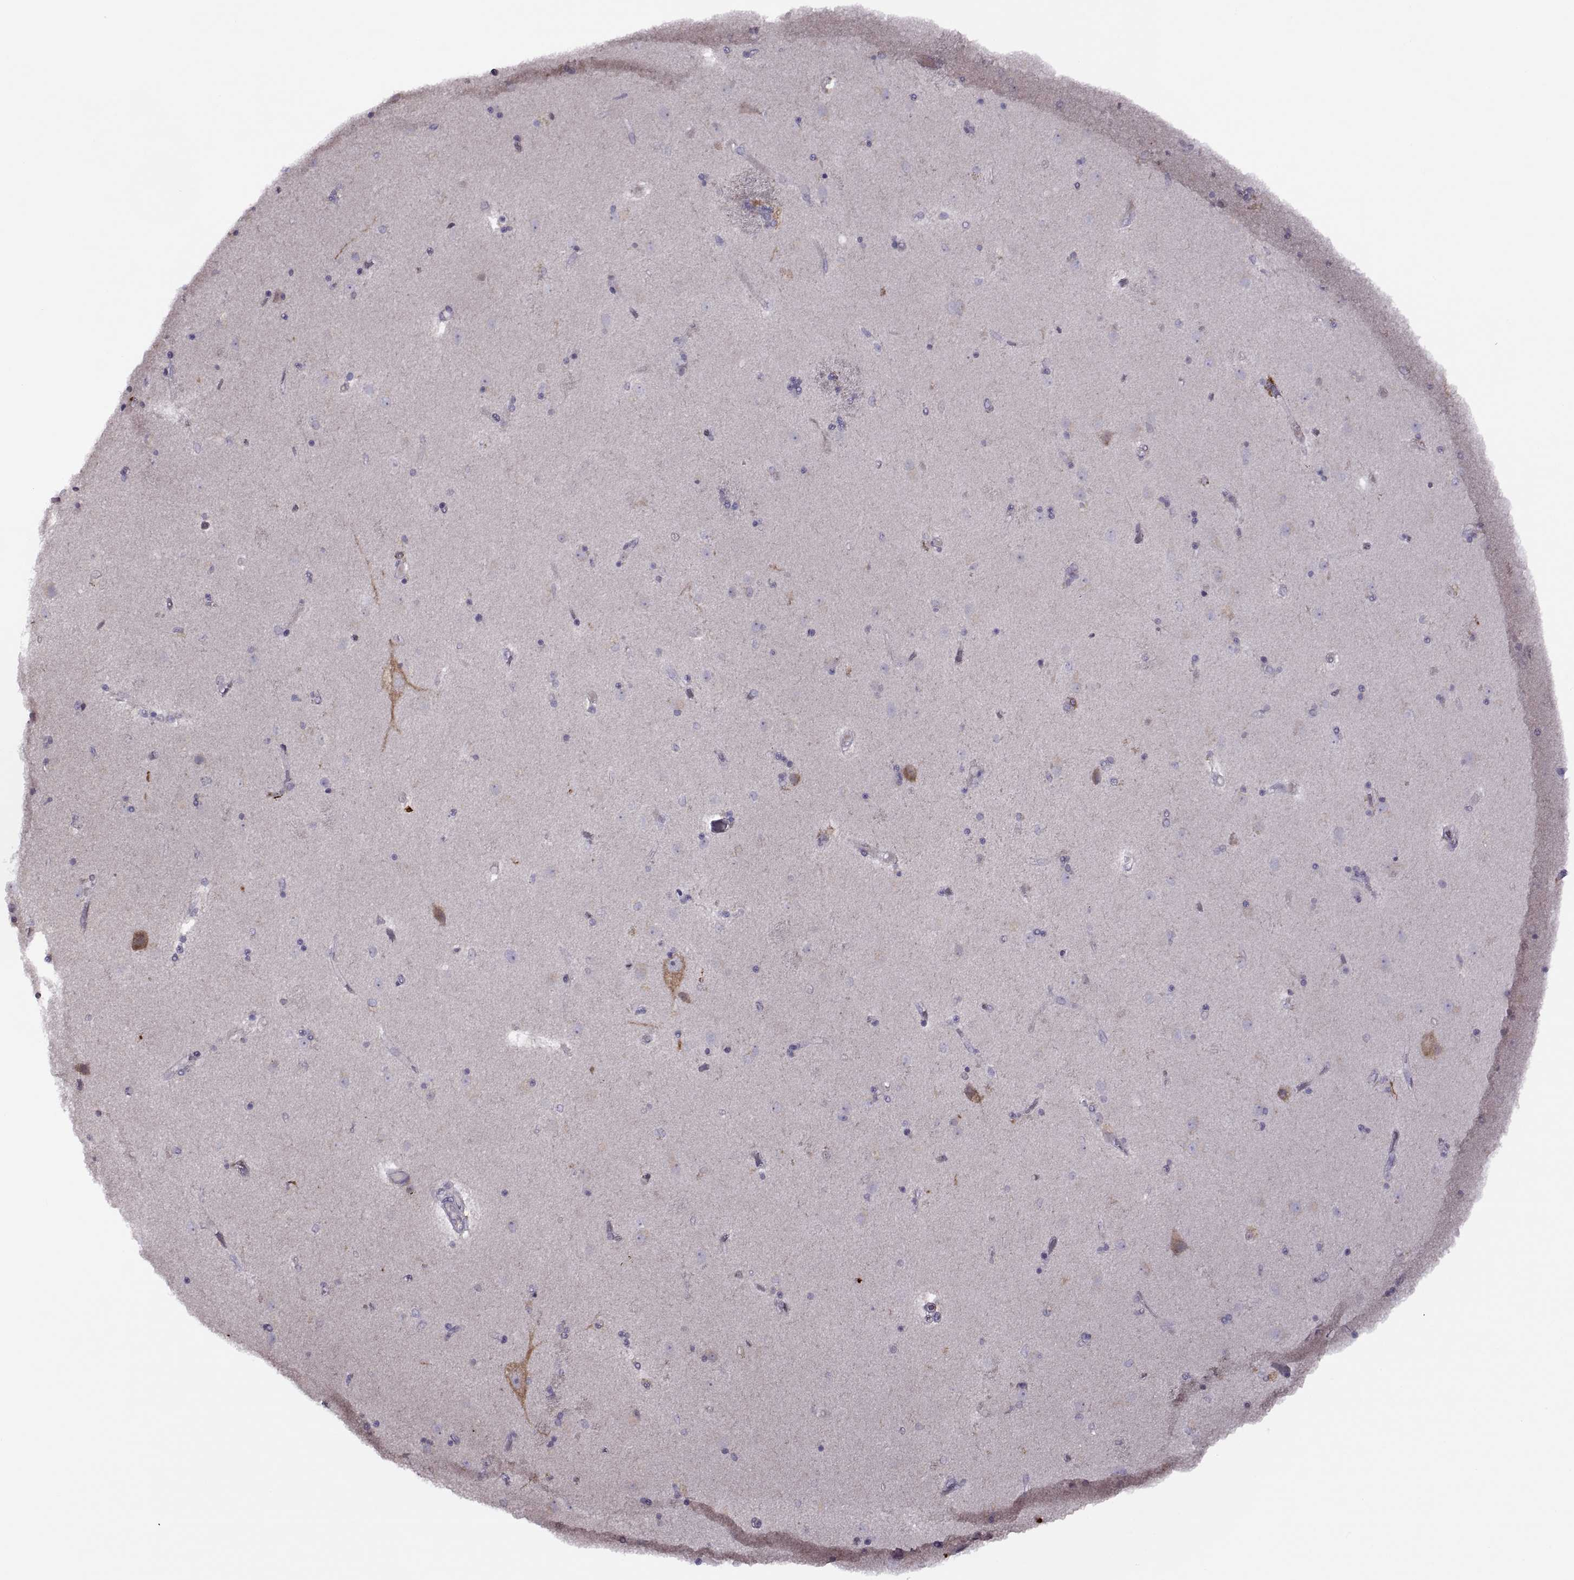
{"staining": {"intensity": "negative", "quantity": "none", "location": "none"}, "tissue": "caudate", "cell_type": "Glial cells", "image_type": "normal", "snomed": [{"axis": "morphology", "description": "Normal tissue, NOS"}, {"axis": "topography", "description": "Lateral ventricle wall"}], "caption": "DAB (3,3'-diaminobenzidine) immunohistochemical staining of unremarkable caudate demonstrates no significant positivity in glial cells. Nuclei are stained in blue.", "gene": "H2AP", "patient": {"sex": "female", "age": 71}}